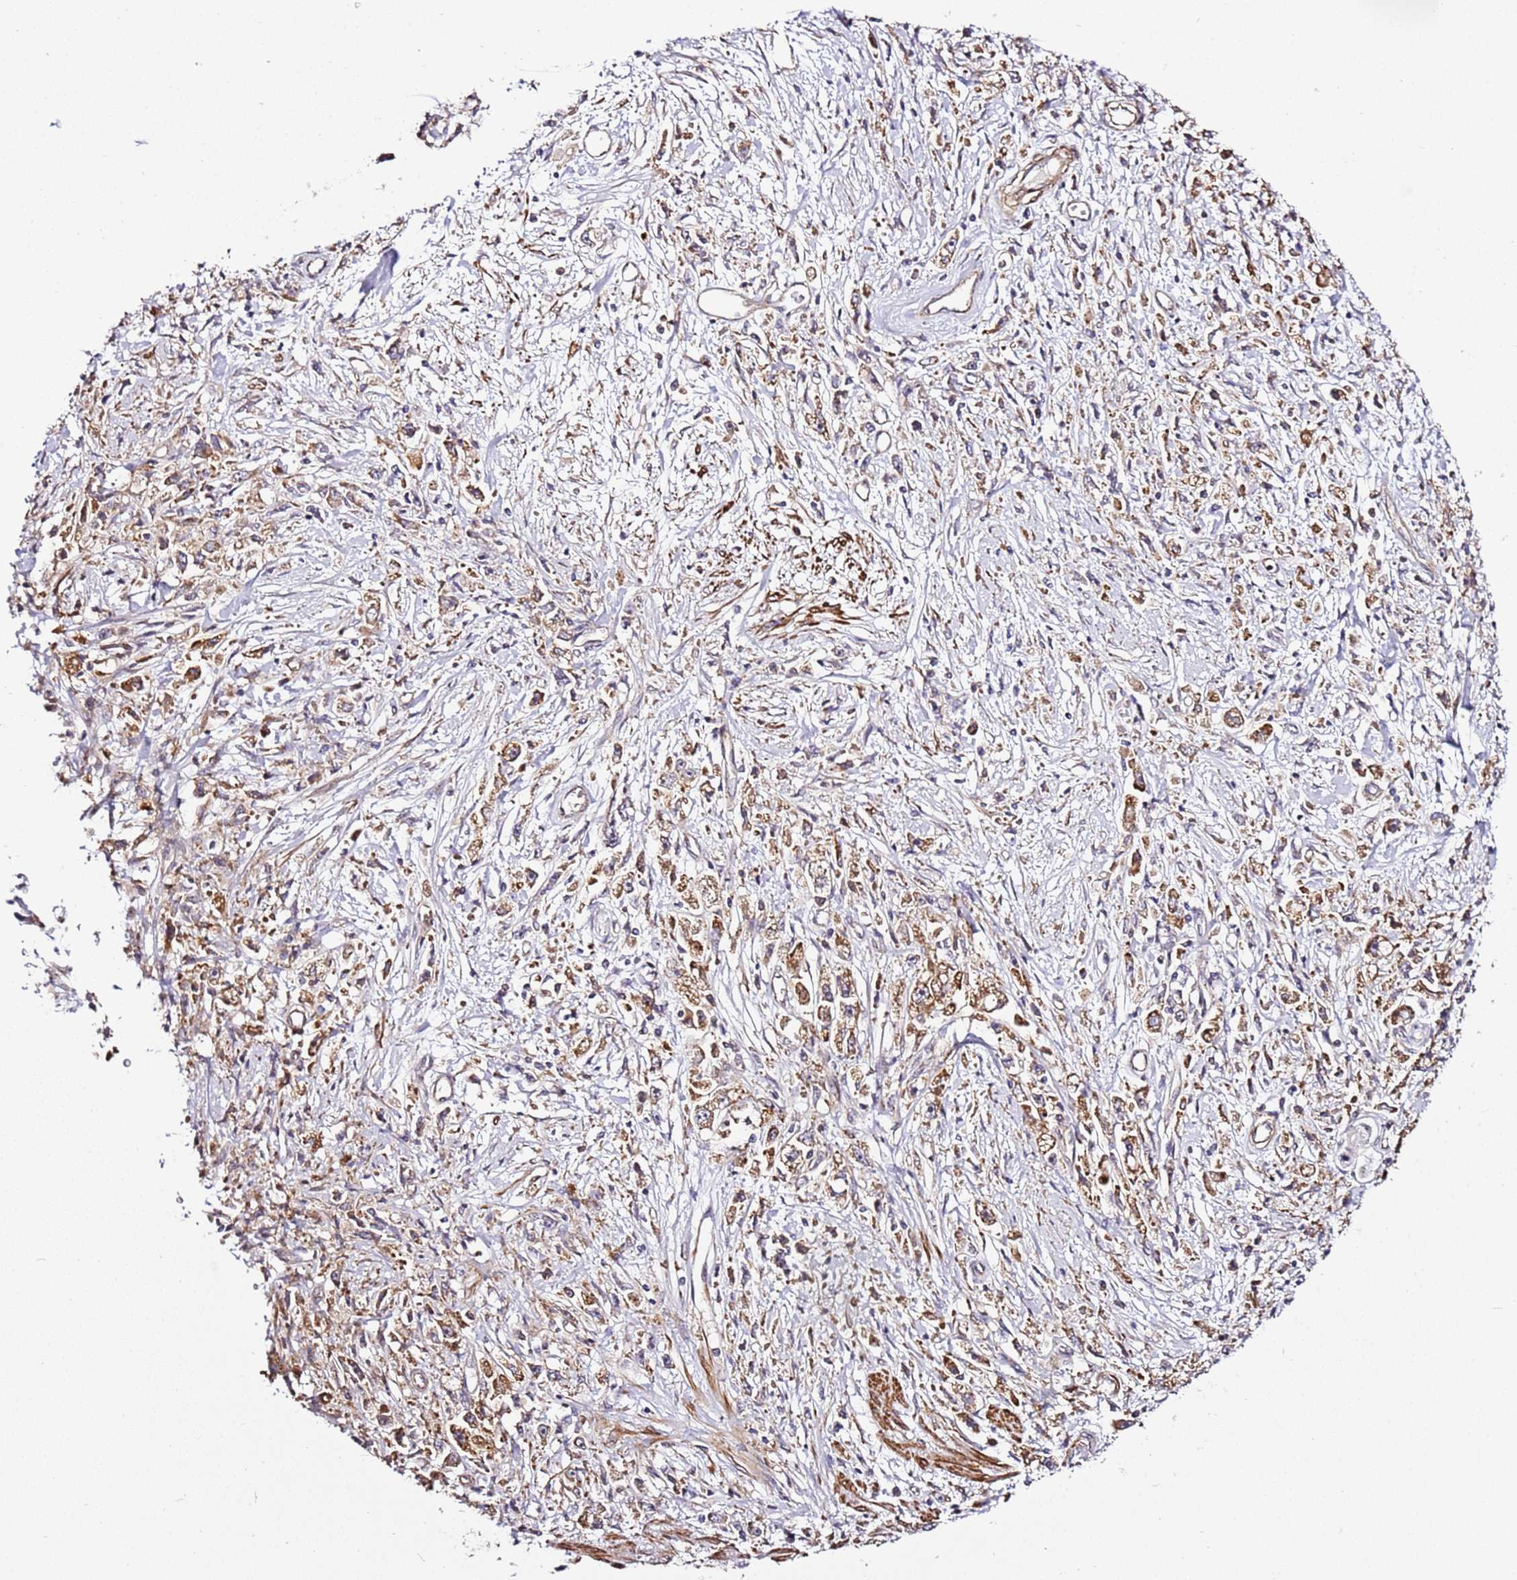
{"staining": {"intensity": "moderate", "quantity": ">75%", "location": "cytoplasmic/membranous"}, "tissue": "stomach cancer", "cell_type": "Tumor cells", "image_type": "cancer", "snomed": [{"axis": "morphology", "description": "Adenocarcinoma, NOS"}, {"axis": "topography", "description": "Stomach"}], "caption": "Stomach adenocarcinoma stained with DAB immunohistochemistry (IHC) demonstrates medium levels of moderate cytoplasmic/membranous expression in about >75% of tumor cells. The protein of interest is stained brown, and the nuclei are stained in blue (DAB IHC with brightfield microscopy, high magnification).", "gene": "PVRIG", "patient": {"sex": "female", "age": 59}}